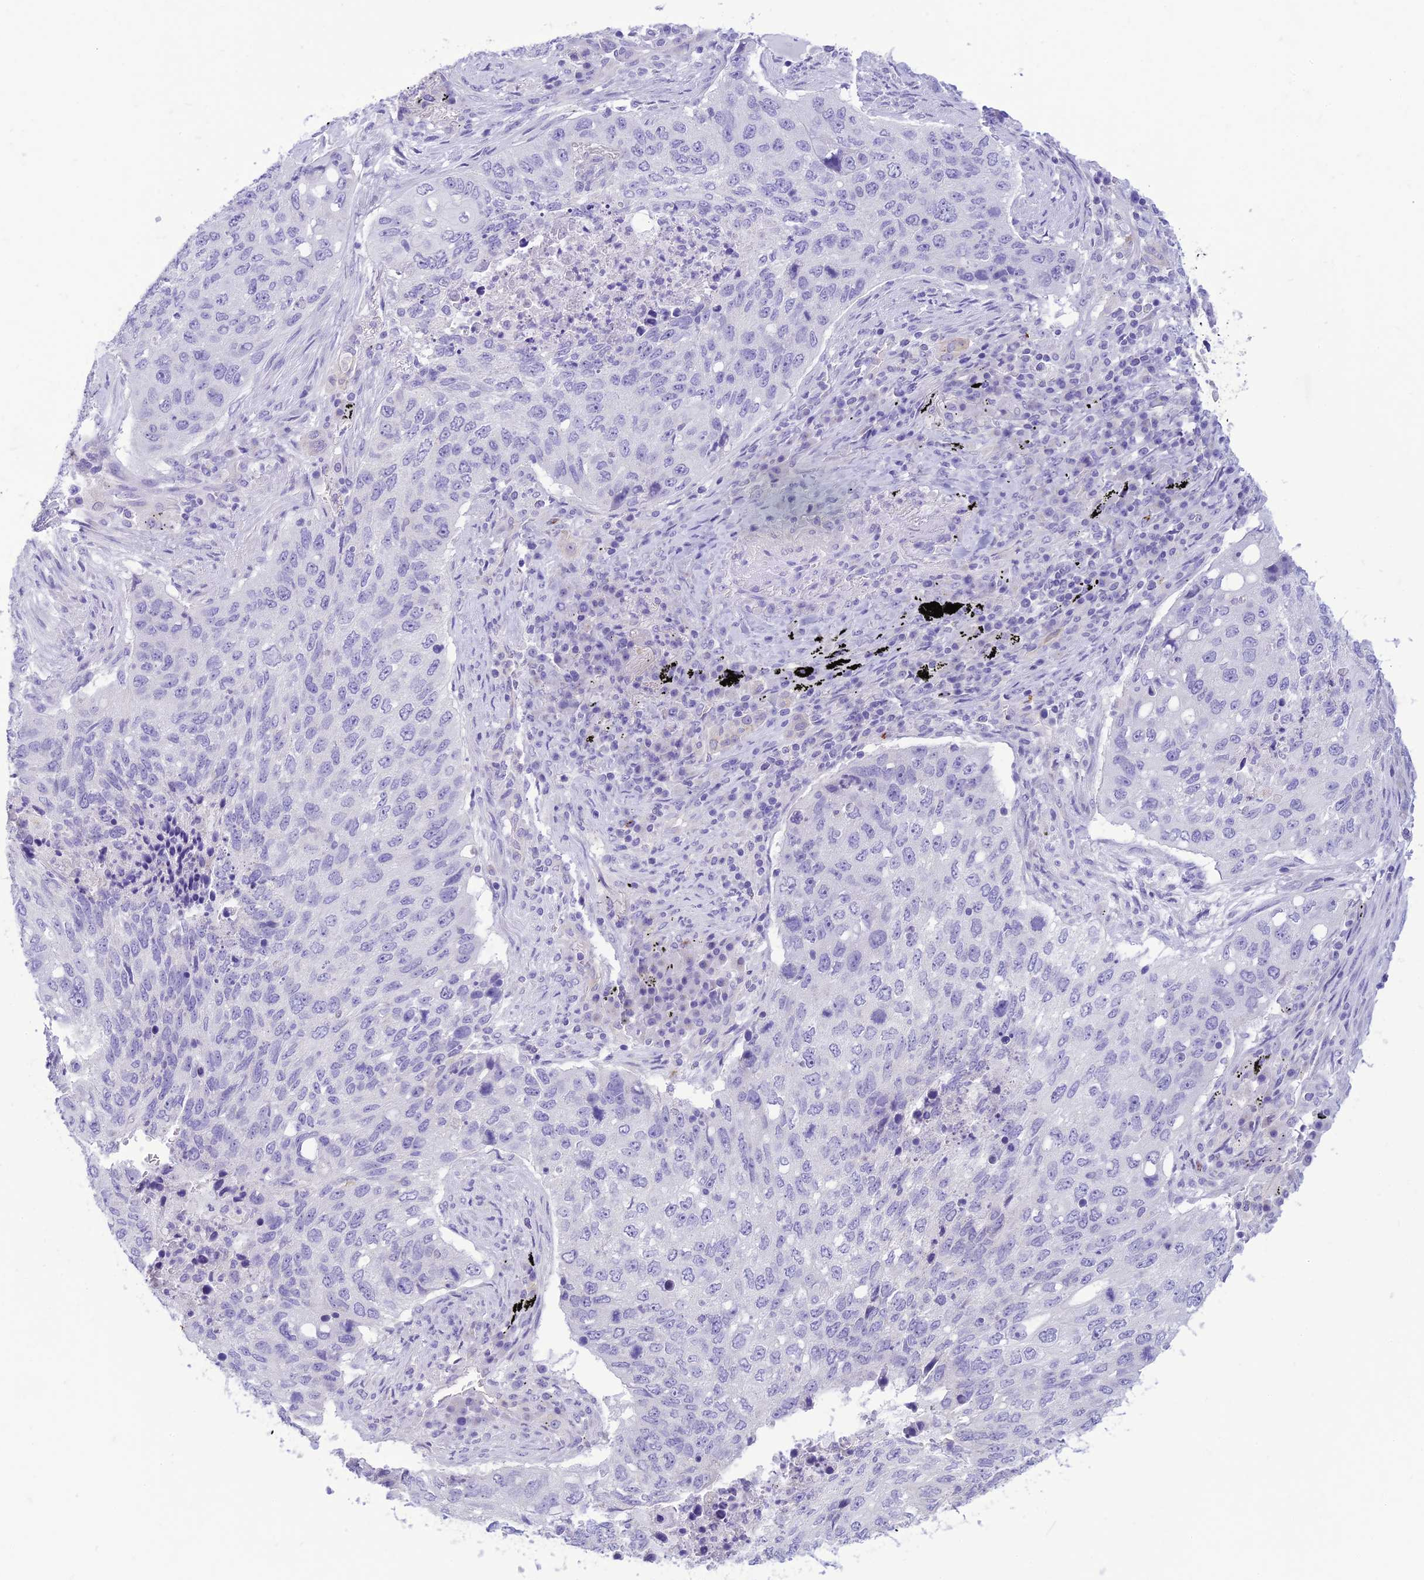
{"staining": {"intensity": "negative", "quantity": "none", "location": "none"}, "tissue": "lung cancer", "cell_type": "Tumor cells", "image_type": "cancer", "snomed": [{"axis": "morphology", "description": "Squamous cell carcinoma, NOS"}, {"axis": "topography", "description": "Lung"}], "caption": "Lung squamous cell carcinoma was stained to show a protein in brown. There is no significant staining in tumor cells.", "gene": "DHDH", "patient": {"sex": "female", "age": 63}}